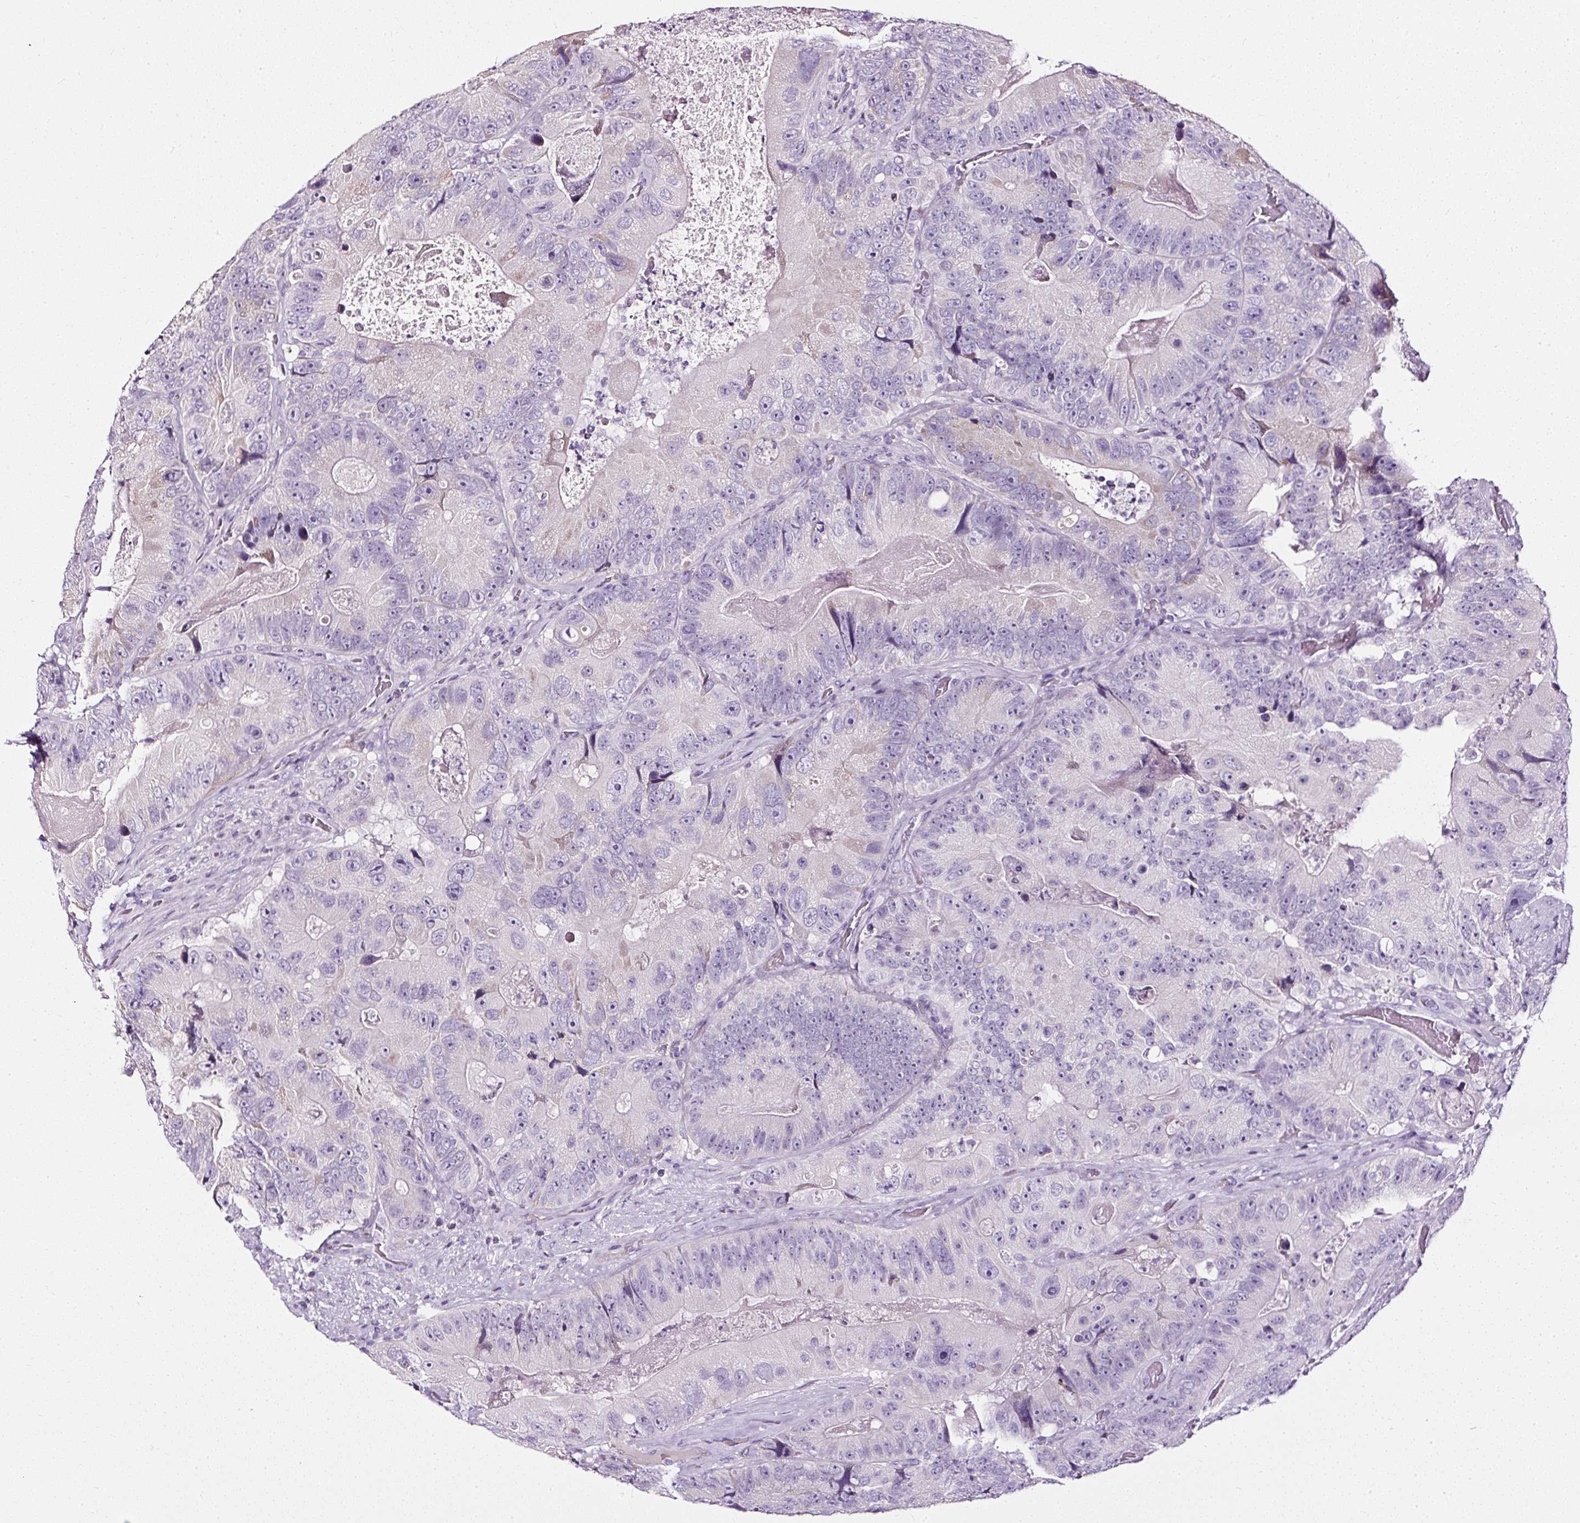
{"staining": {"intensity": "negative", "quantity": "none", "location": "none"}, "tissue": "colorectal cancer", "cell_type": "Tumor cells", "image_type": "cancer", "snomed": [{"axis": "morphology", "description": "Adenocarcinoma, NOS"}, {"axis": "topography", "description": "Colon"}], "caption": "Adenocarcinoma (colorectal) was stained to show a protein in brown. There is no significant staining in tumor cells.", "gene": "ATP2A1", "patient": {"sex": "female", "age": 86}}